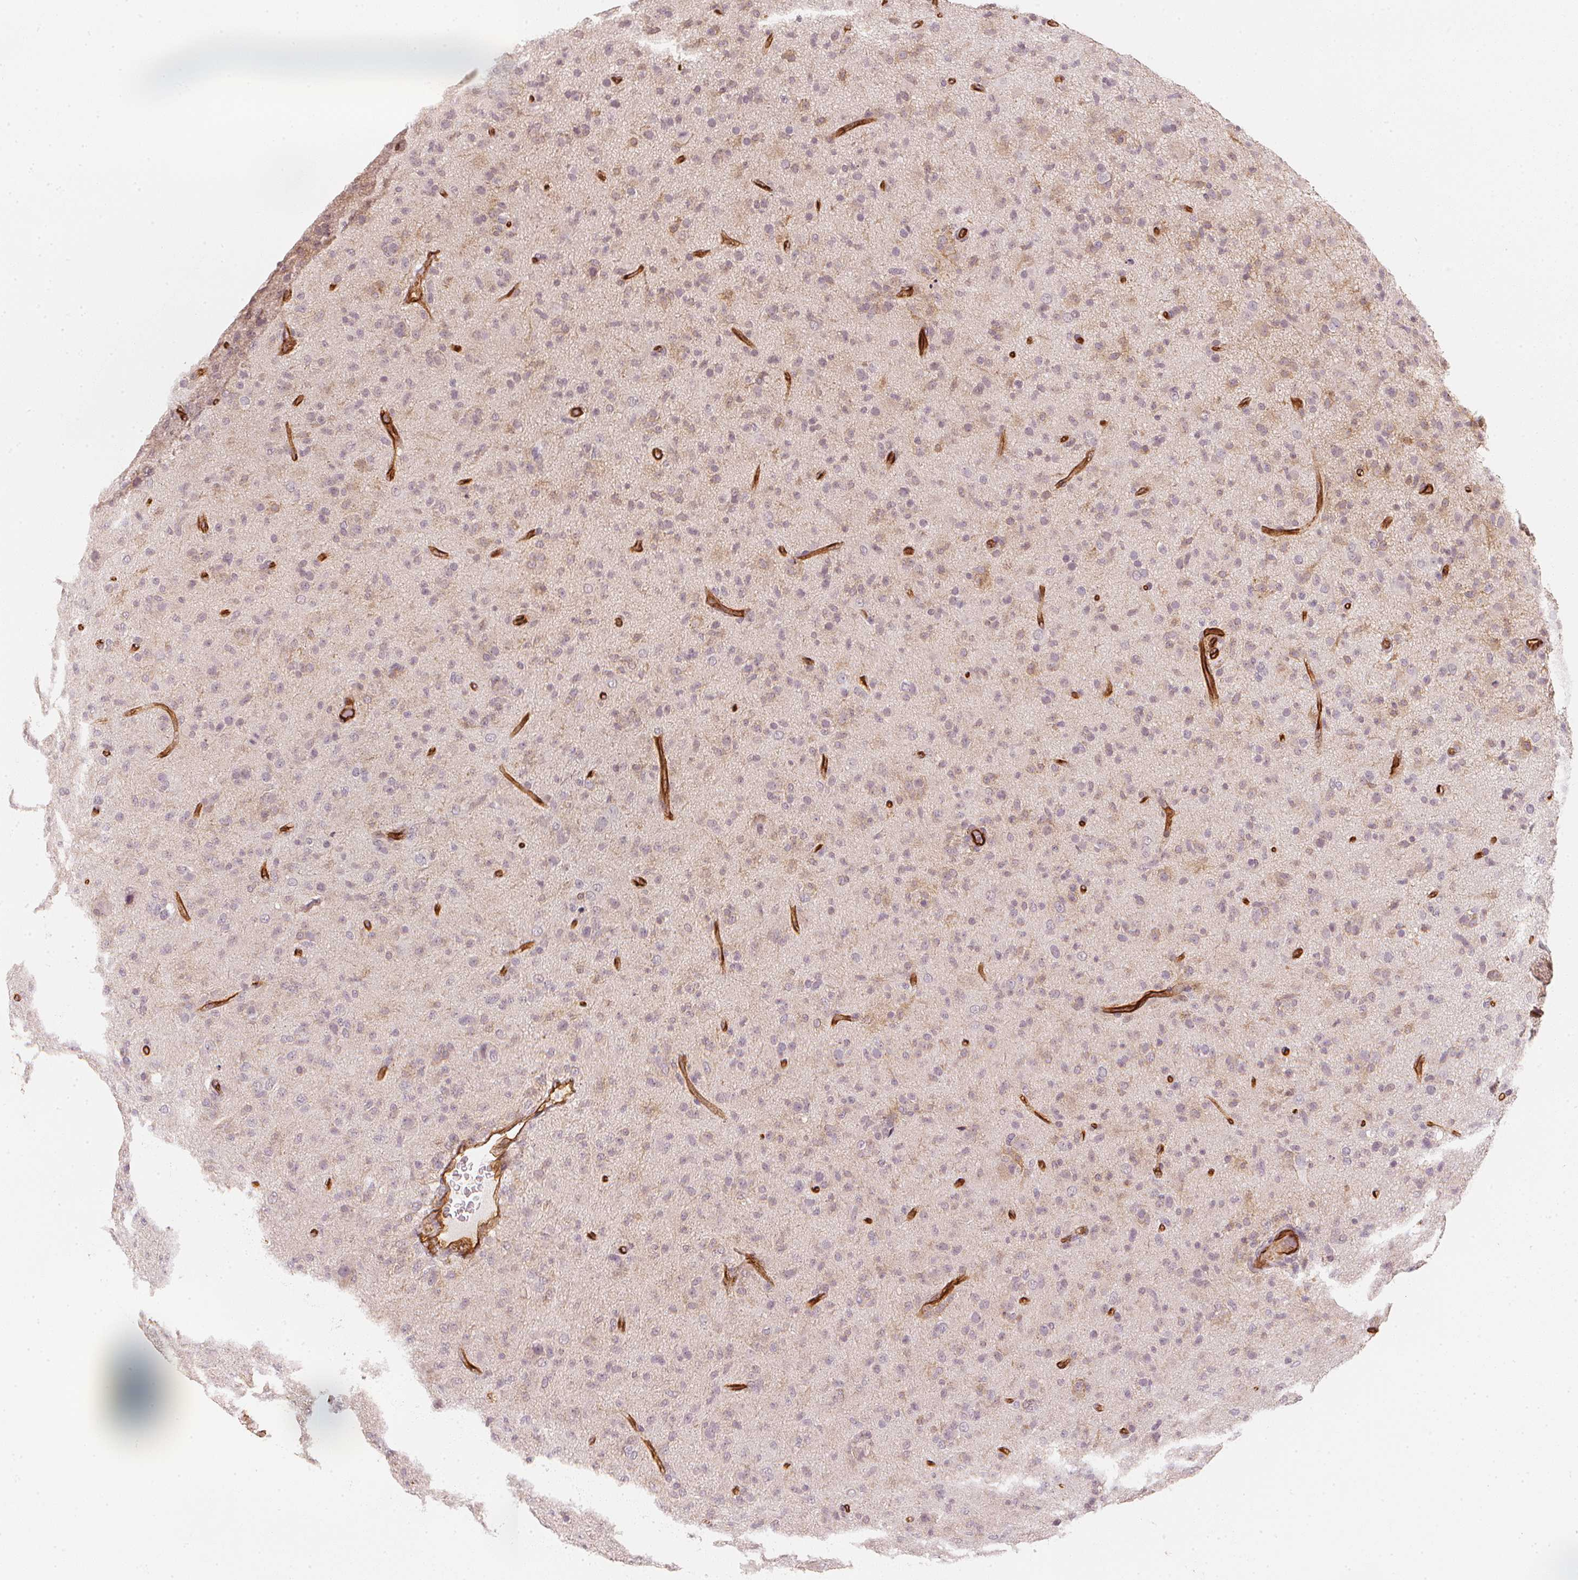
{"staining": {"intensity": "negative", "quantity": "none", "location": "none"}, "tissue": "glioma", "cell_type": "Tumor cells", "image_type": "cancer", "snomed": [{"axis": "morphology", "description": "Glioma, malignant, Low grade"}, {"axis": "topography", "description": "Brain"}], "caption": "Tumor cells are negative for protein expression in human glioma. Brightfield microscopy of IHC stained with DAB (3,3'-diaminobenzidine) (brown) and hematoxylin (blue), captured at high magnification.", "gene": "CIB1", "patient": {"sex": "male", "age": 65}}